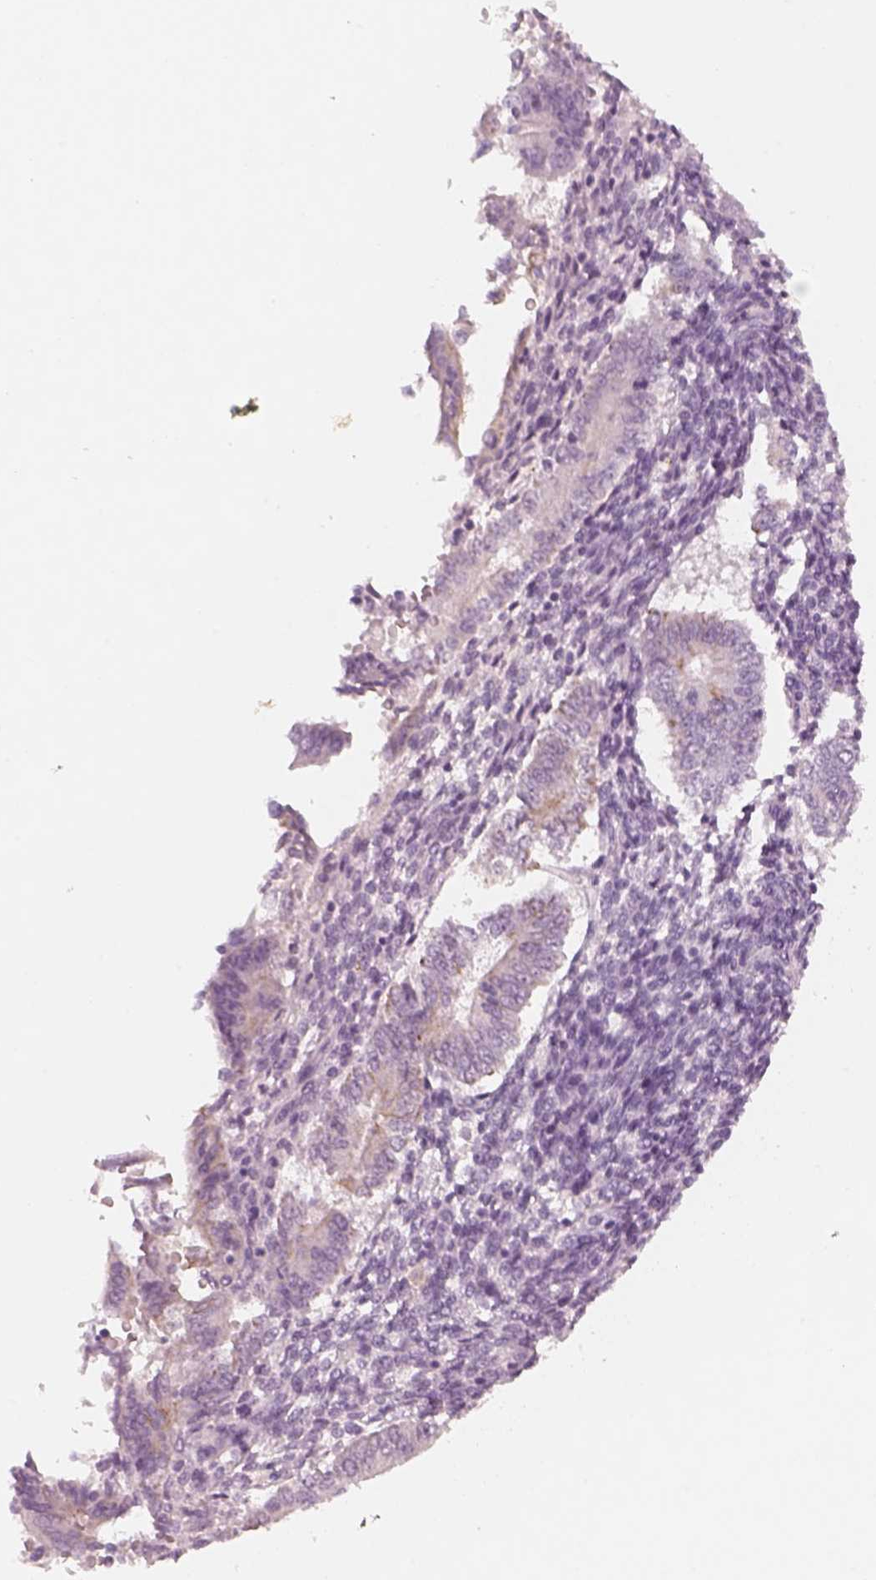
{"staining": {"intensity": "negative", "quantity": "none", "location": "none"}, "tissue": "endometrium", "cell_type": "Cells in endometrial stroma", "image_type": "normal", "snomed": [{"axis": "morphology", "description": "Normal tissue, NOS"}, {"axis": "topography", "description": "Endometrium"}], "caption": "High magnification brightfield microscopy of normal endometrium stained with DAB (brown) and counterstained with hematoxylin (blue): cells in endometrial stroma show no significant expression. (Stains: DAB (3,3'-diaminobenzidine) immunohistochemistry with hematoxylin counter stain, Microscopy: brightfield microscopy at high magnification).", "gene": "PON3", "patient": {"sex": "female", "age": 40}}